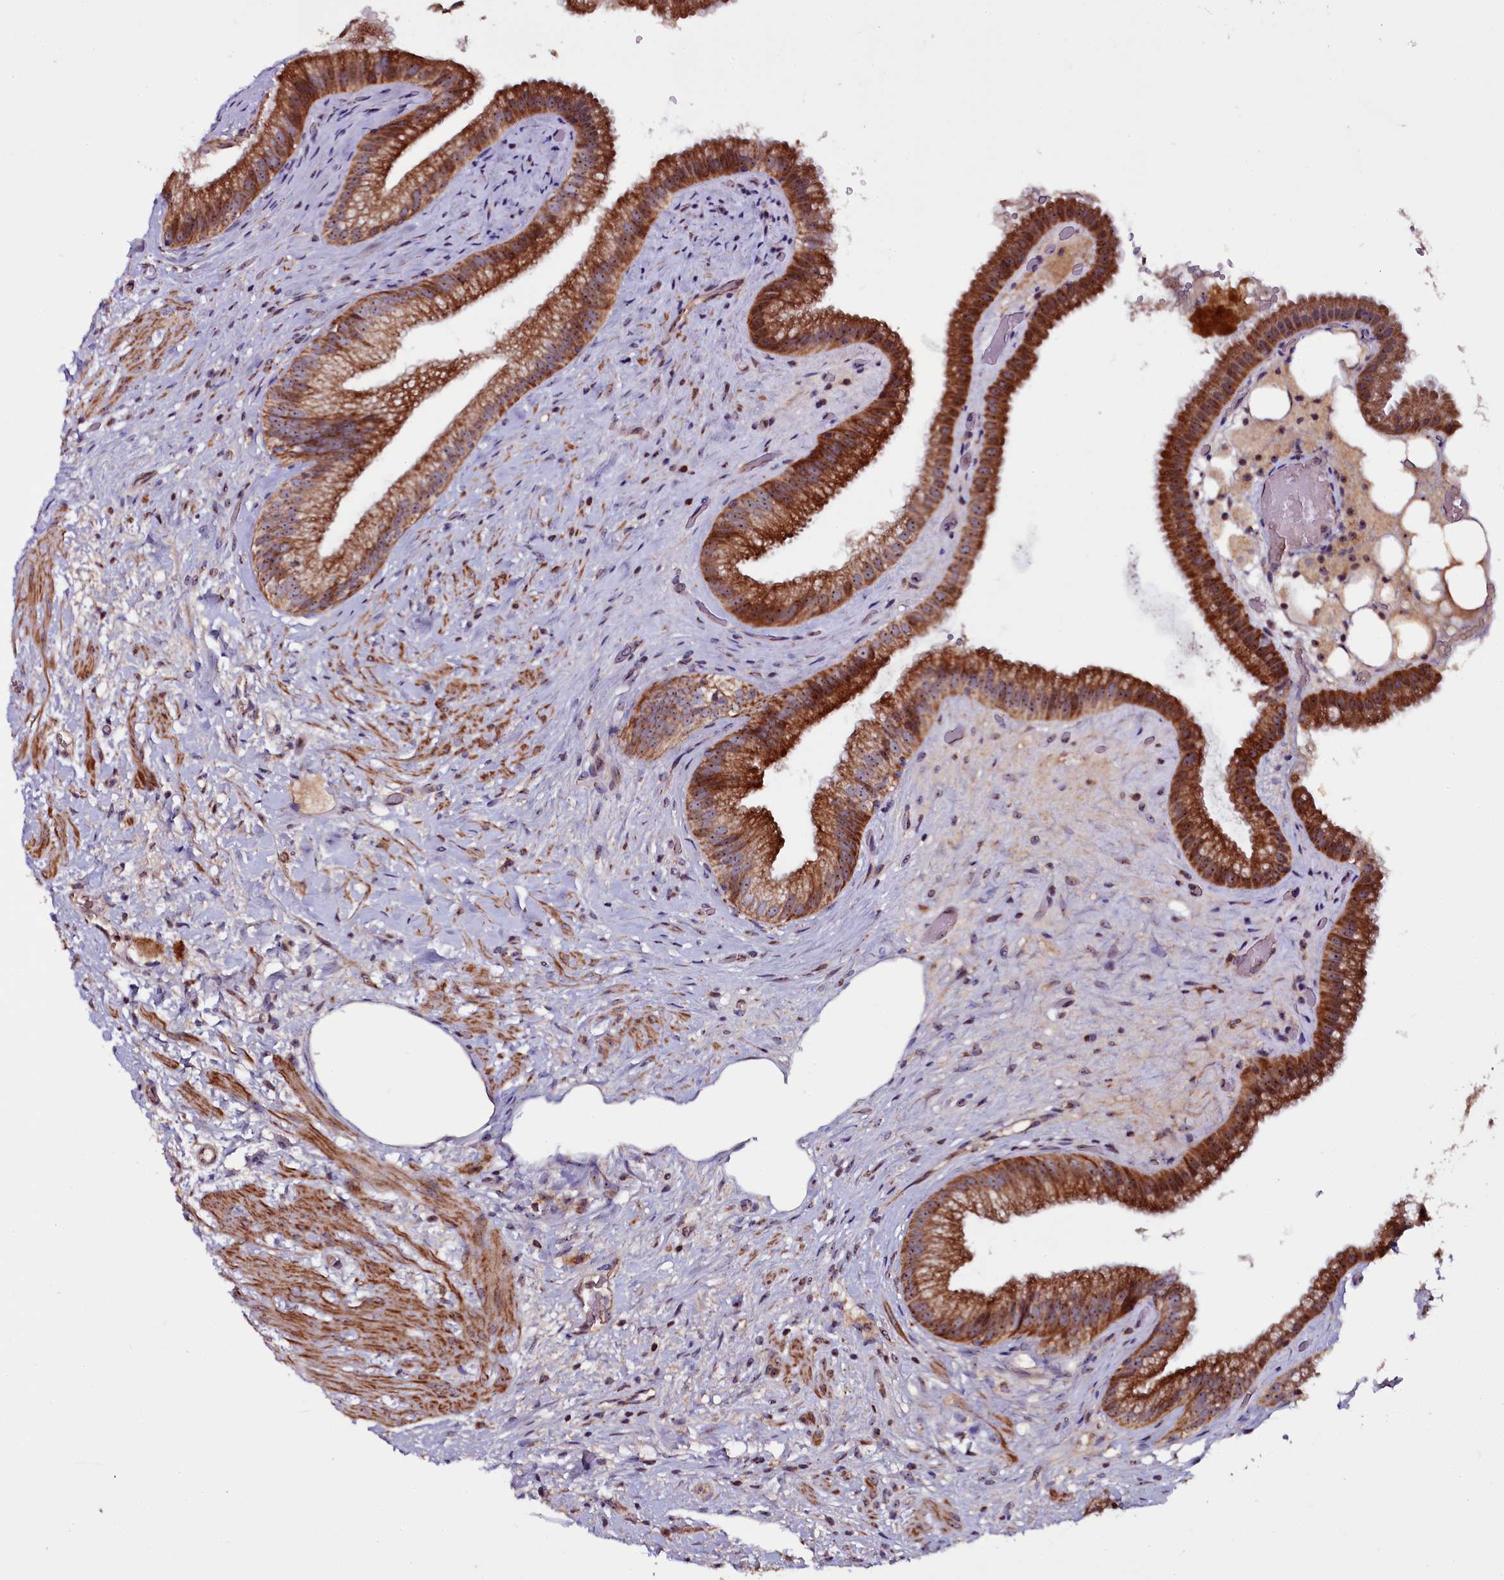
{"staining": {"intensity": "strong", "quantity": ">75%", "location": "cytoplasmic/membranous"}, "tissue": "gallbladder", "cell_type": "Glandular cells", "image_type": "normal", "snomed": [{"axis": "morphology", "description": "Normal tissue, NOS"}, {"axis": "morphology", "description": "Inflammation, NOS"}, {"axis": "topography", "description": "Gallbladder"}], "caption": "This is a histology image of IHC staining of normal gallbladder, which shows strong staining in the cytoplasmic/membranous of glandular cells.", "gene": "NAA80", "patient": {"sex": "male", "age": 51}}